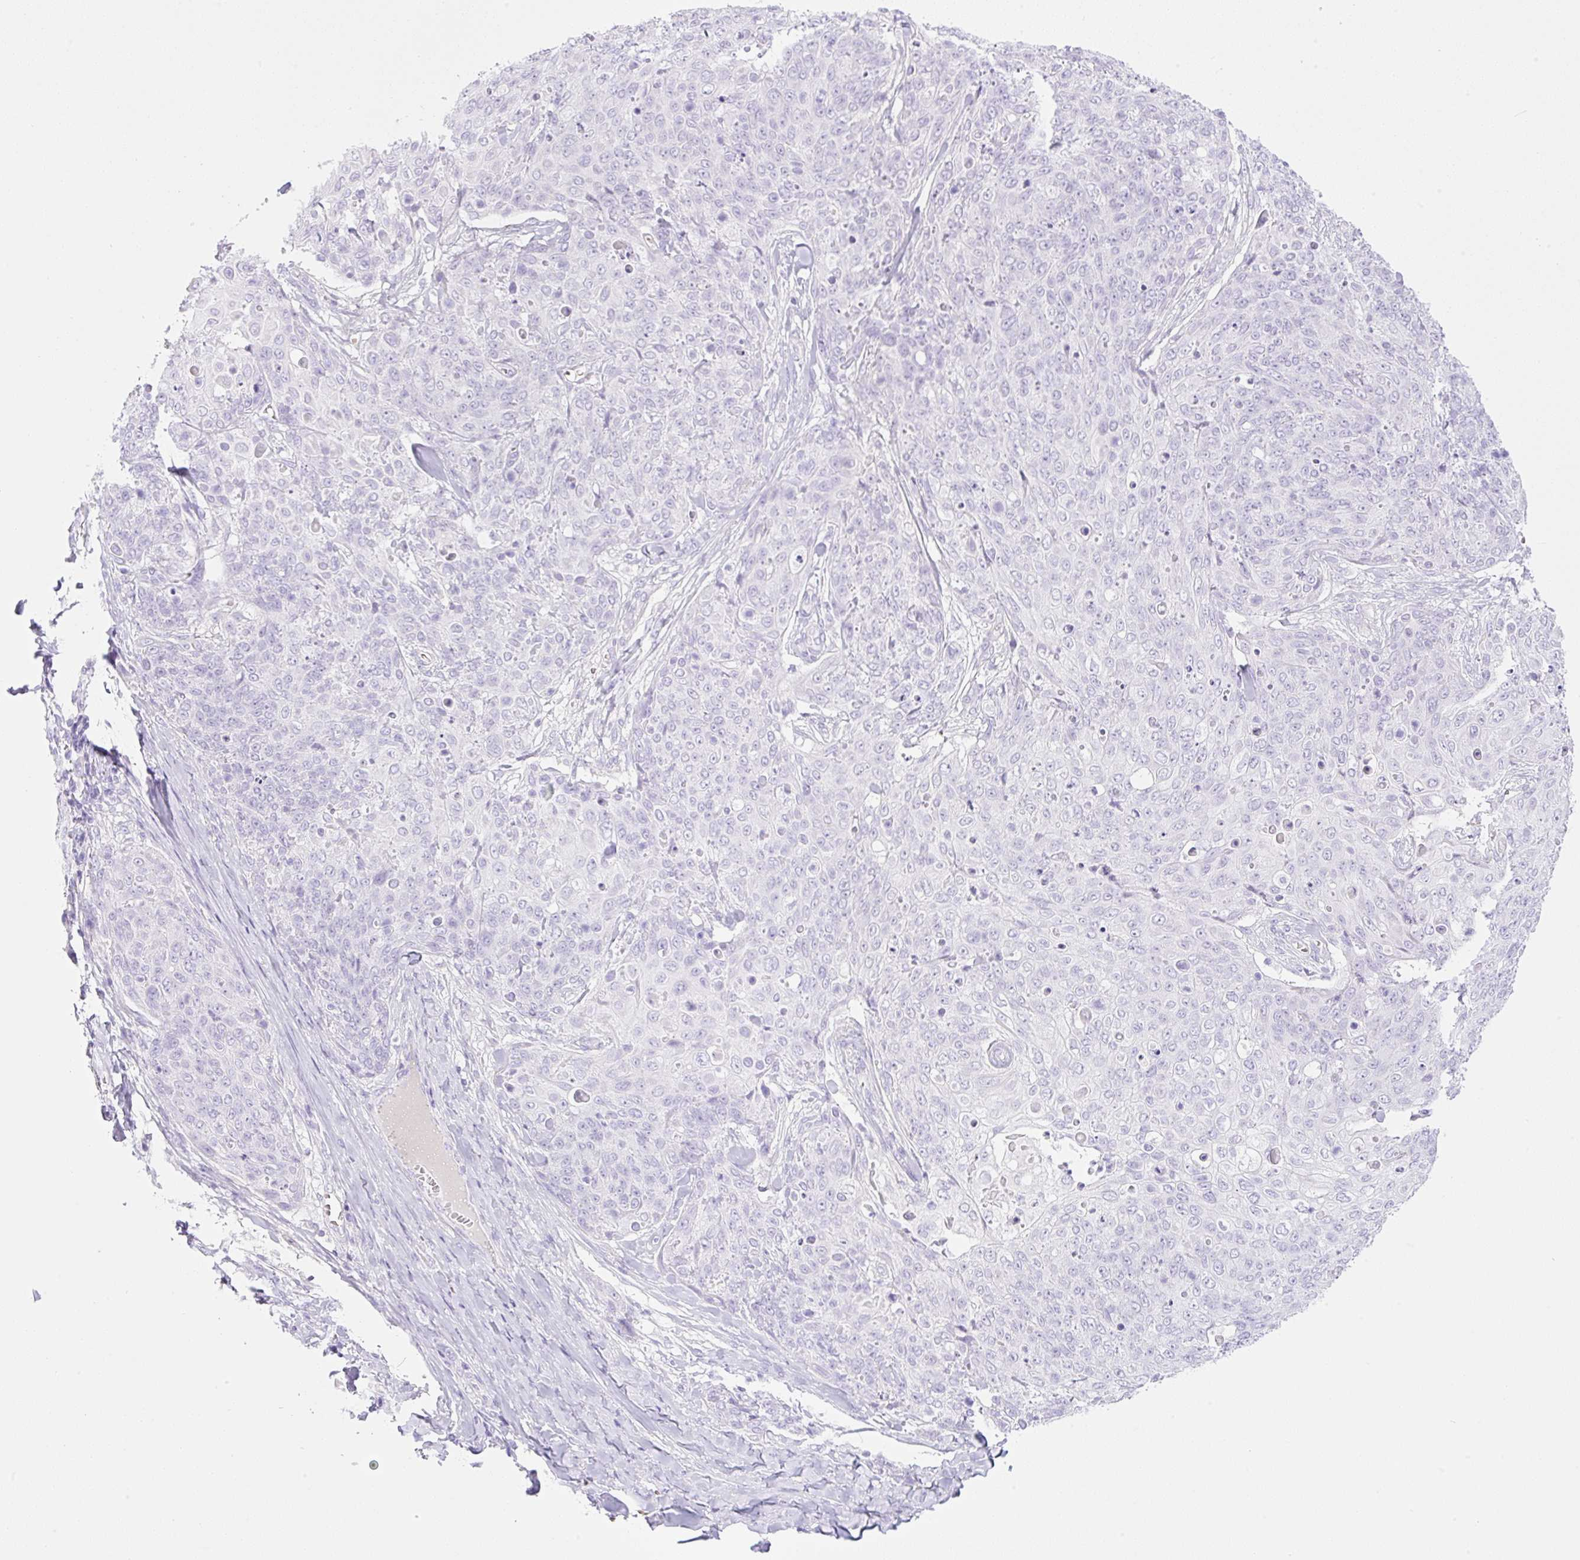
{"staining": {"intensity": "negative", "quantity": "none", "location": "none"}, "tissue": "skin cancer", "cell_type": "Tumor cells", "image_type": "cancer", "snomed": [{"axis": "morphology", "description": "Squamous cell carcinoma, NOS"}, {"axis": "topography", "description": "Skin"}, {"axis": "topography", "description": "Vulva"}], "caption": "The immunohistochemistry (IHC) photomicrograph has no significant expression in tumor cells of squamous cell carcinoma (skin) tissue.", "gene": "CDX1", "patient": {"sex": "female", "age": 85}}